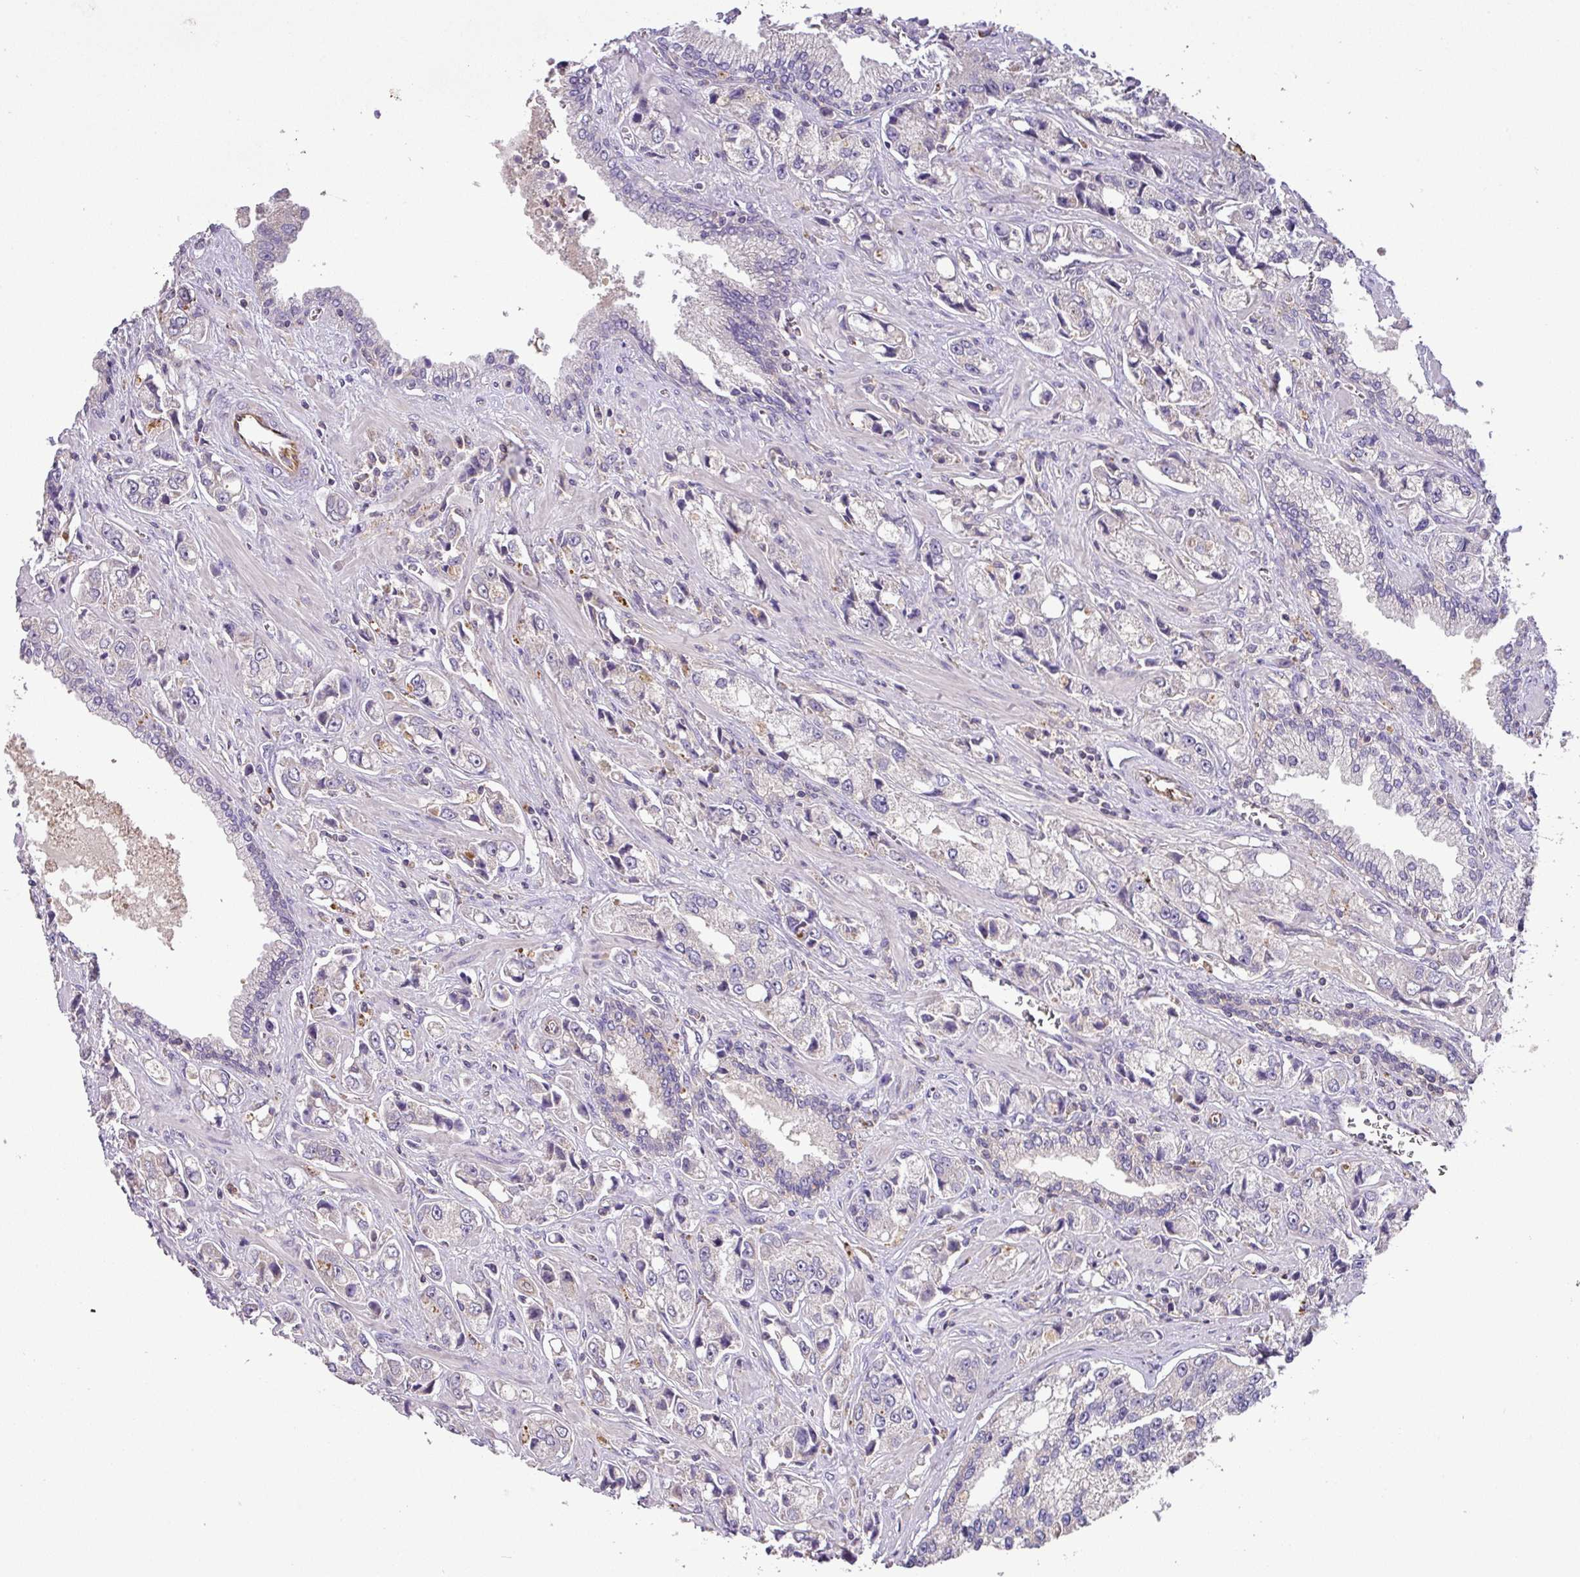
{"staining": {"intensity": "negative", "quantity": "none", "location": "none"}, "tissue": "prostate cancer", "cell_type": "Tumor cells", "image_type": "cancer", "snomed": [{"axis": "morphology", "description": "Adenocarcinoma, High grade"}, {"axis": "topography", "description": "Prostate"}], "caption": "This is an immunohistochemistry (IHC) image of human prostate adenocarcinoma (high-grade). There is no expression in tumor cells.", "gene": "HOXC13", "patient": {"sex": "male", "age": 74}}